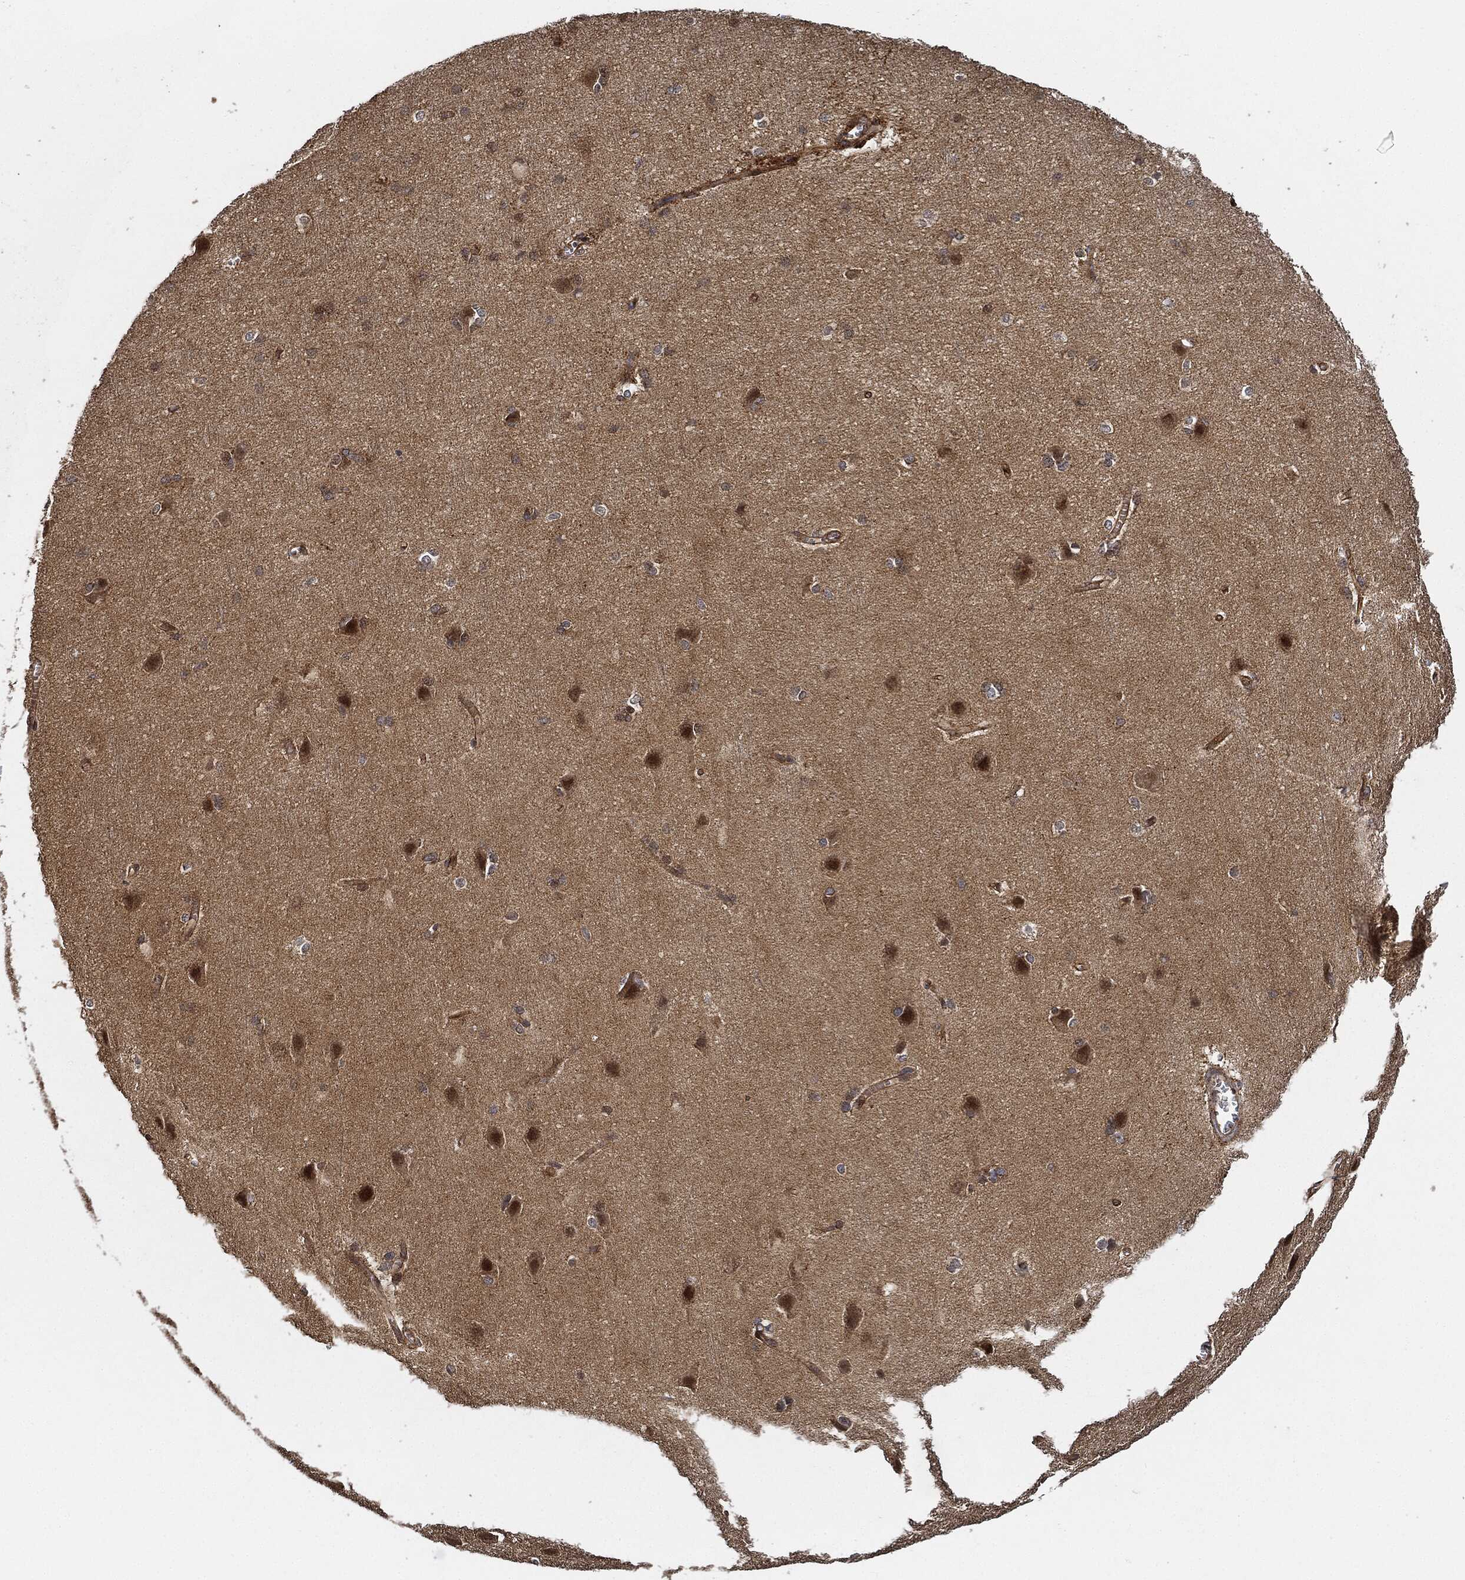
{"staining": {"intensity": "strong", "quantity": "25%-75%", "location": "cytoplasmic/membranous"}, "tissue": "cerebral cortex", "cell_type": "Endothelial cells", "image_type": "normal", "snomed": [{"axis": "morphology", "description": "Normal tissue, NOS"}, {"axis": "topography", "description": "Cerebral cortex"}], "caption": "The immunohistochemical stain shows strong cytoplasmic/membranous positivity in endothelial cells of normal cerebral cortex. (Stains: DAB in brown, nuclei in blue, Microscopy: brightfield microscopy at high magnification).", "gene": "MAP3K3", "patient": {"sex": "male", "age": 37}}